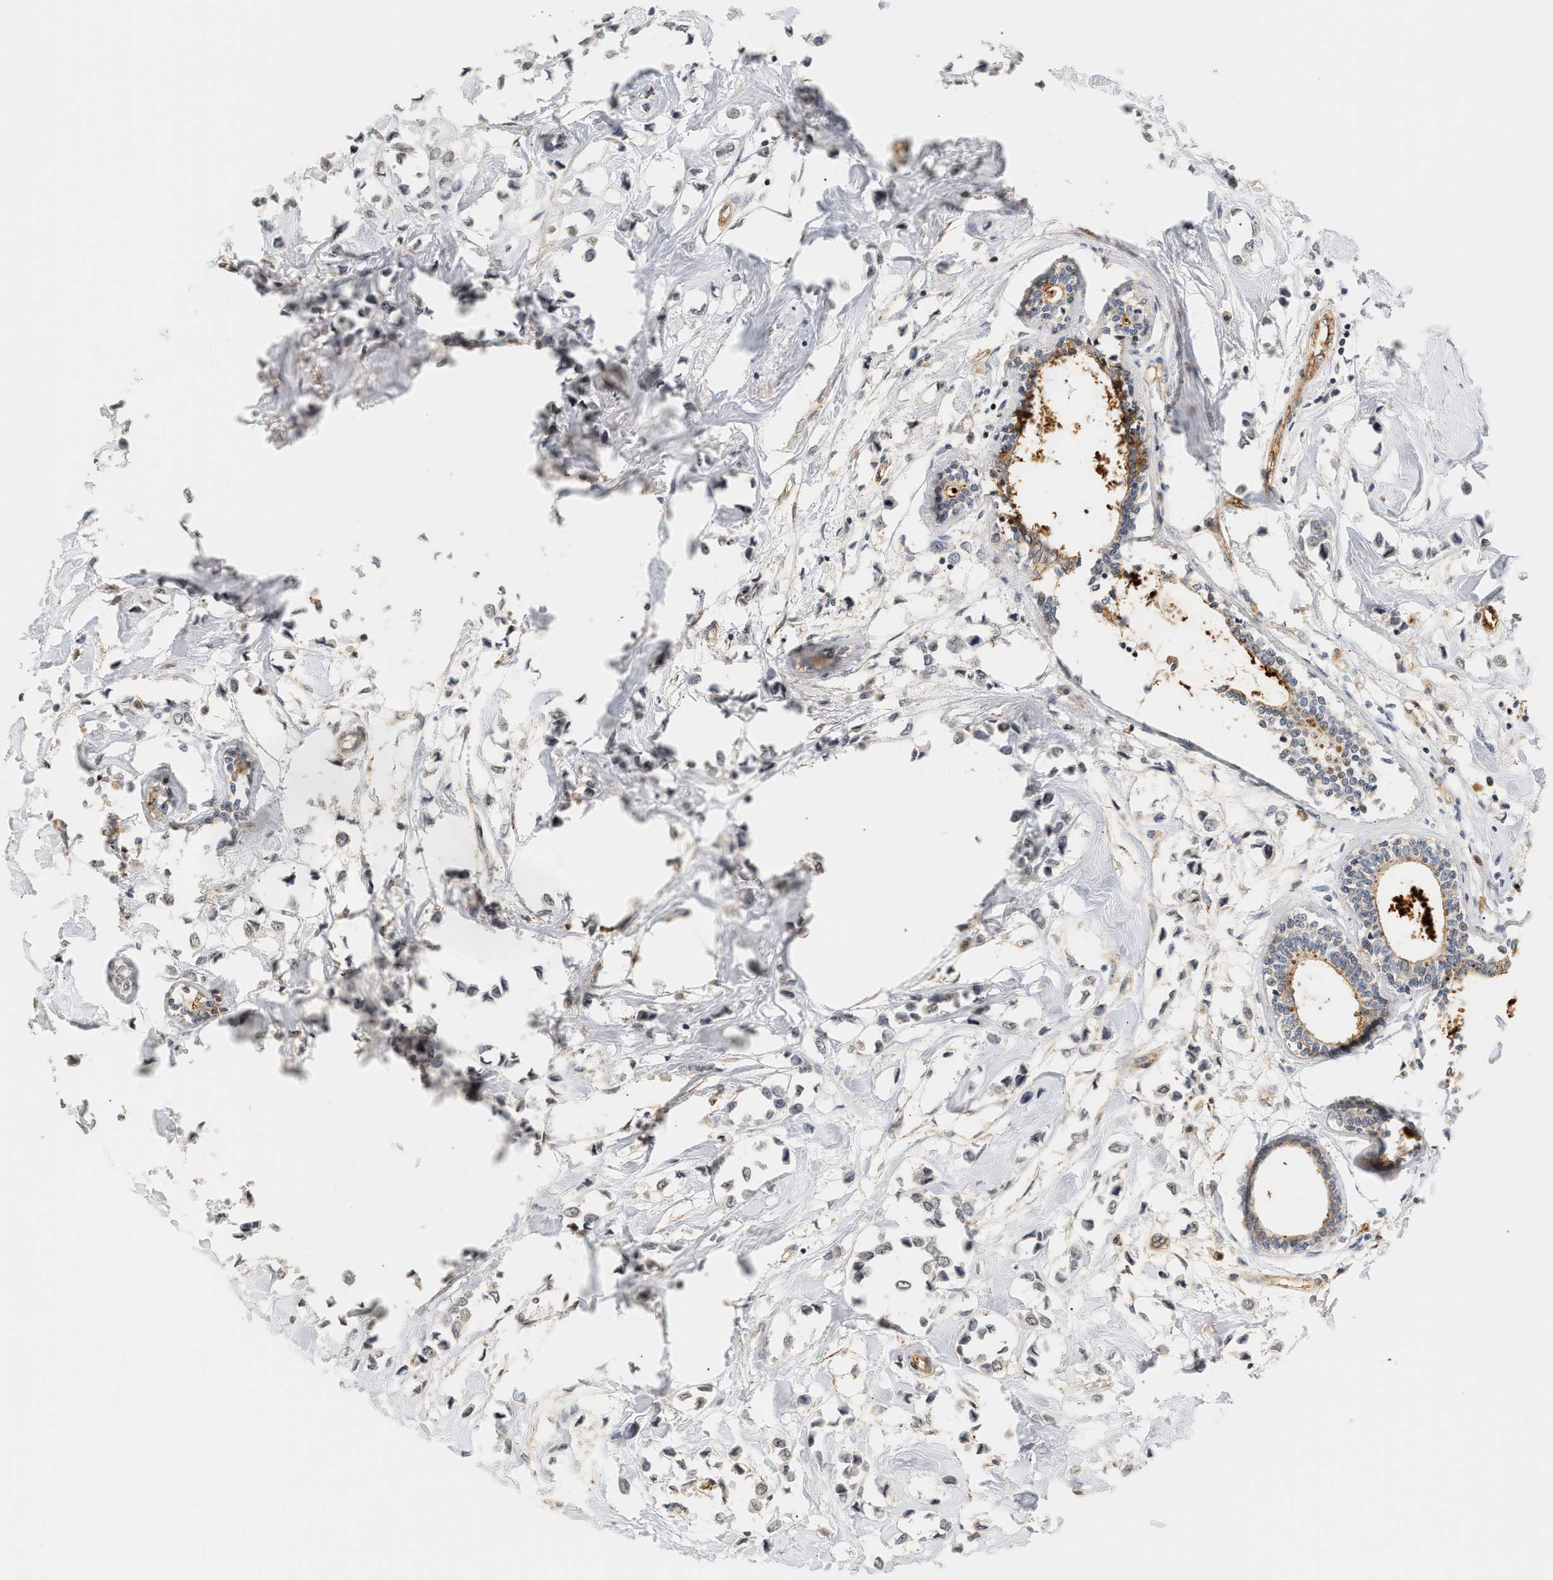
{"staining": {"intensity": "negative", "quantity": "none", "location": "none"}, "tissue": "breast cancer", "cell_type": "Tumor cells", "image_type": "cancer", "snomed": [{"axis": "morphology", "description": "Lobular carcinoma"}, {"axis": "topography", "description": "Breast"}], "caption": "An immunohistochemistry micrograph of breast cancer is shown. There is no staining in tumor cells of breast cancer.", "gene": "PLXND1", "patient": {"sex": "female", "age": 51}}